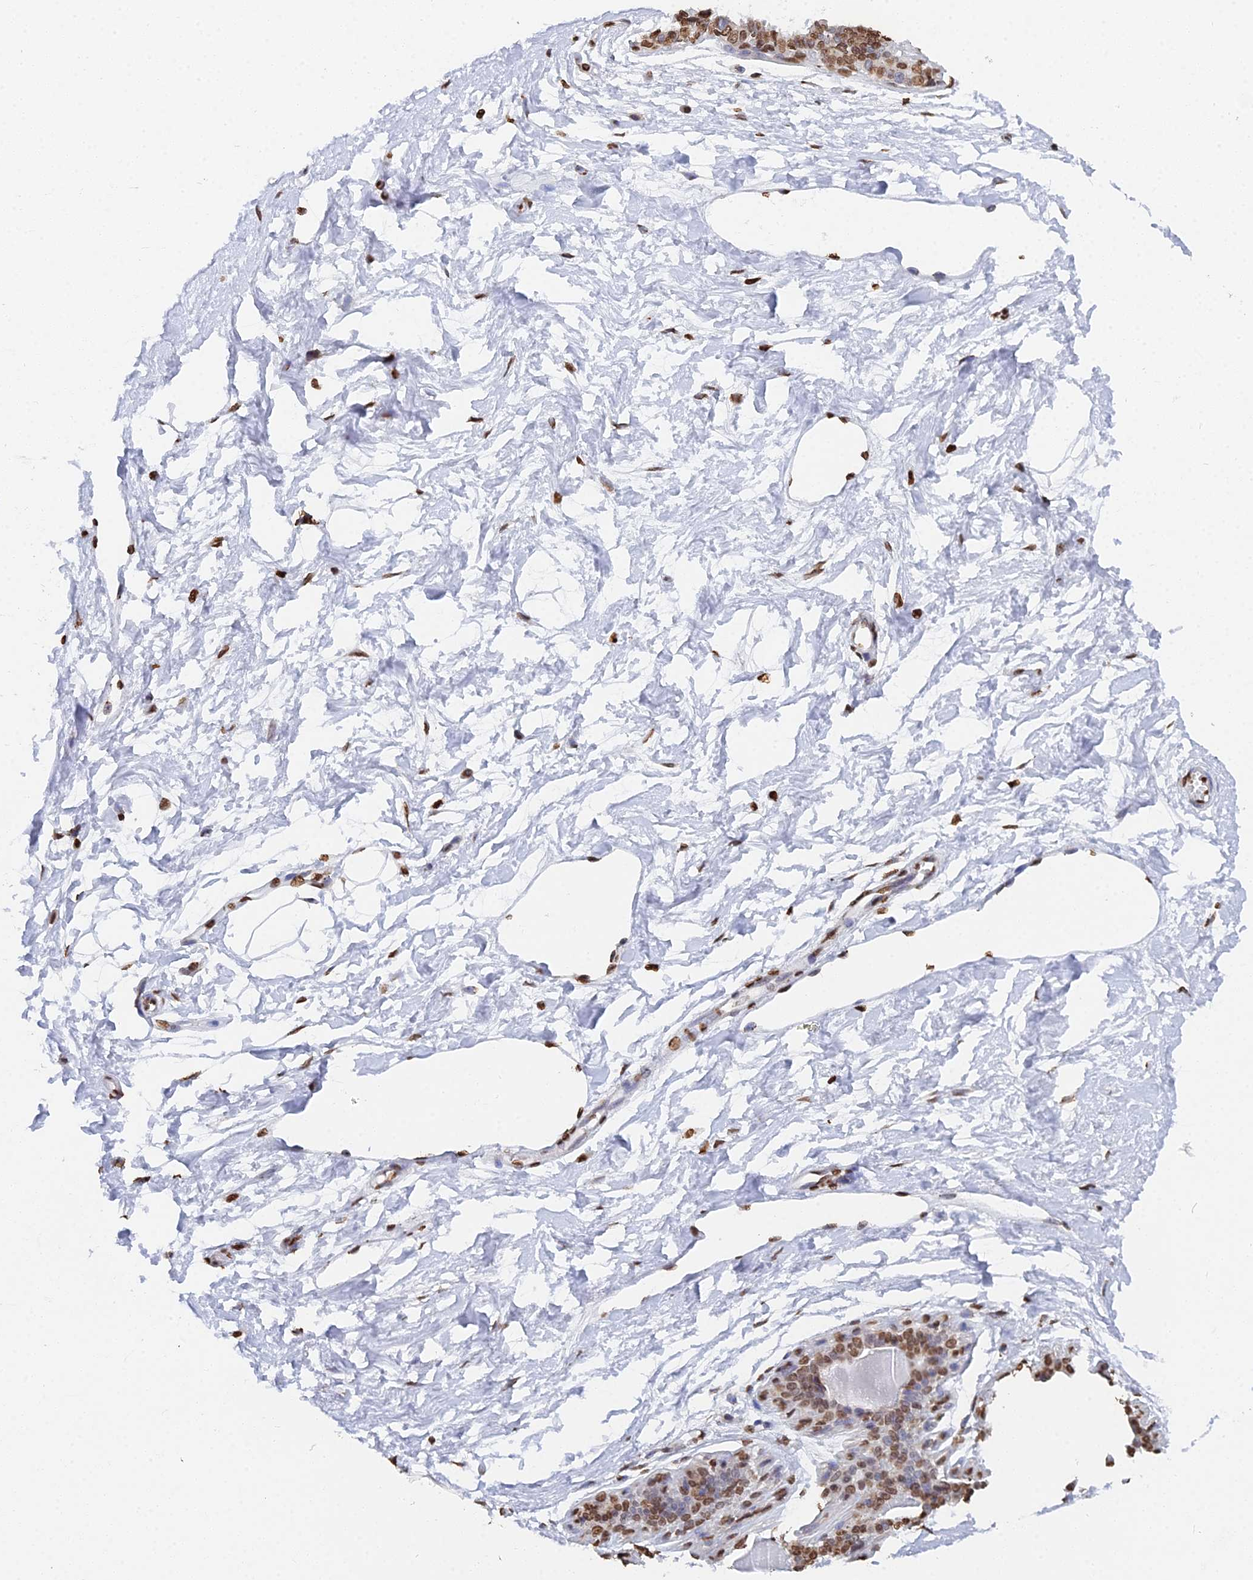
{"staining": {"intensity": "moderate", "quantity": ">75%", "location": "nuclear"}, "tissue": "breast", "cell_type": "Adipocytes", "image_type": "normal", "snomed": [{"axis": "morphology", "description": "Normal tissue, NOS"}, {"axis": "topography", "description": "Breast"}], "caption": "This image reveals immunohistochemistry (IHC) staining of normal breast, with medium moderate nuclear expression in approximately >75% of adipocytes.", "gene": "GBP3", "patient": {"sex": "female", "age": 45}}